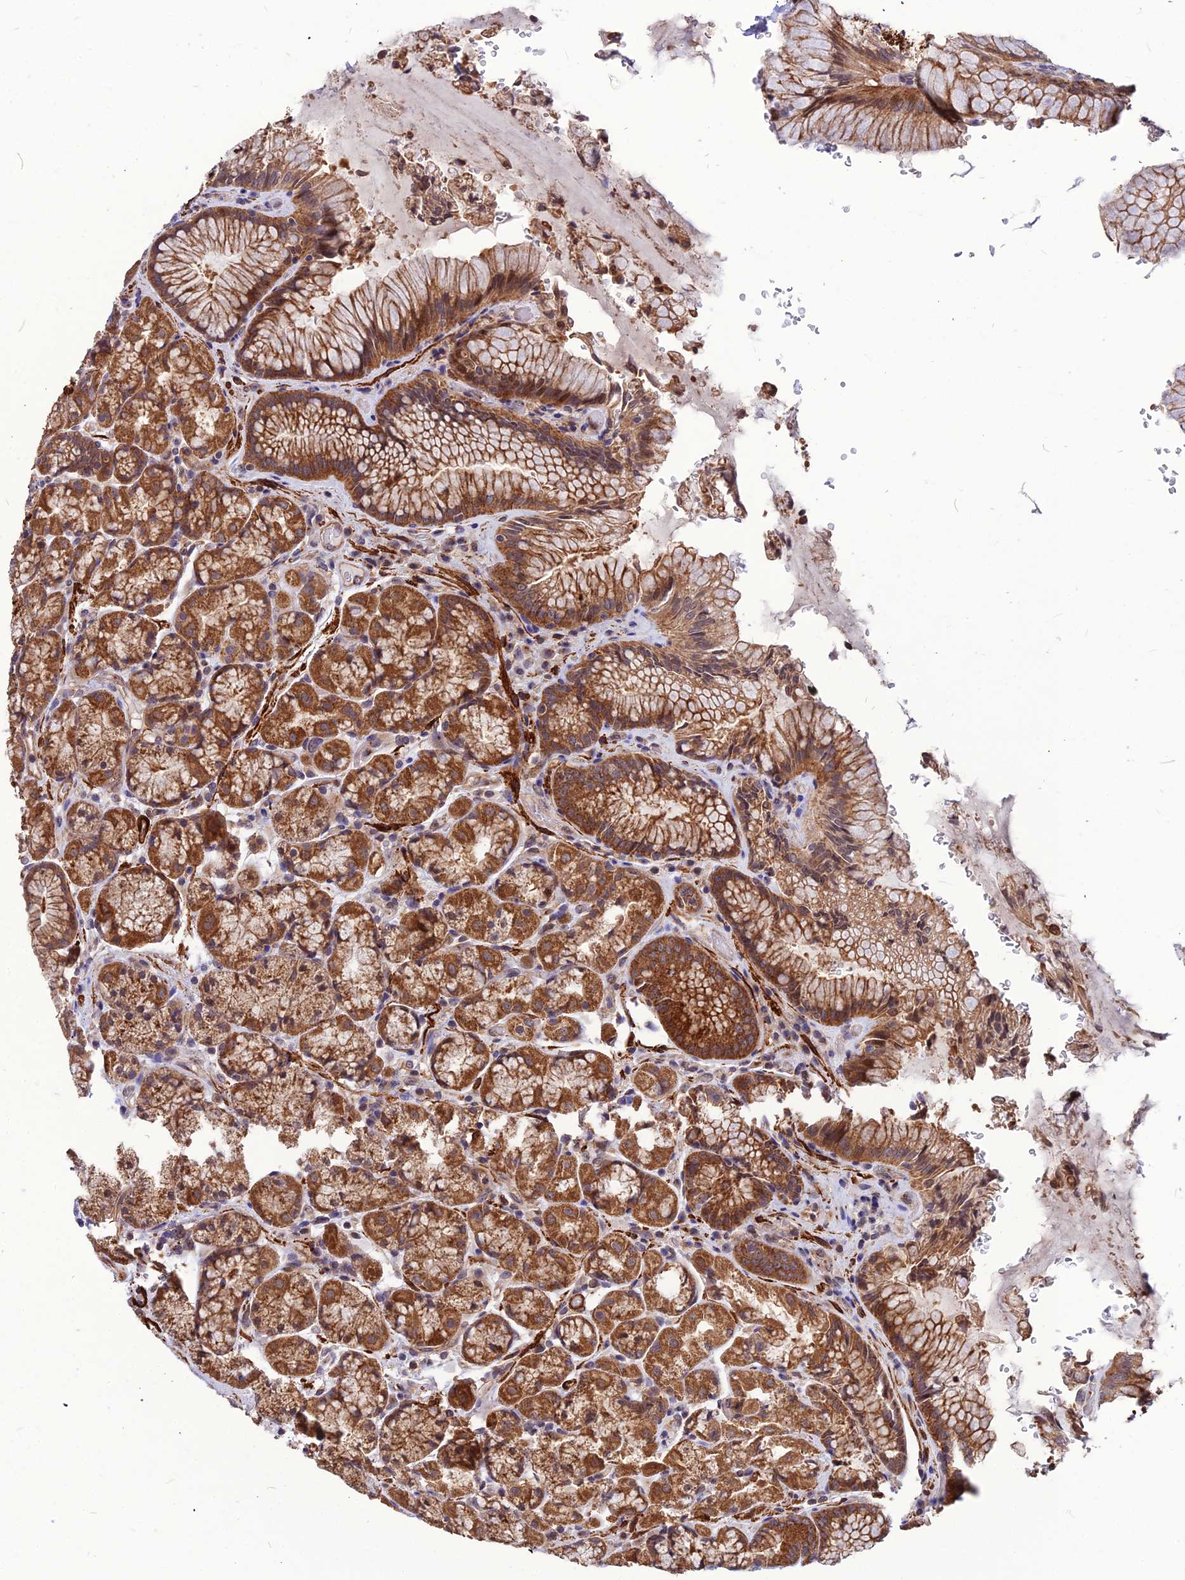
{"staining": {"intensity": "strong", "quantity": ">75%", "location": "cytoplasmic/membranous"}, "tissue": "stomach", "cell_type": "Glandular cells", "image_type": "normal", "snomed": [{"axis": "morphology", "description": "Normal tissue, NOS"}, {"axis": "topography", "description": "Stomach"}], "caption": "Immunohistochemical staining of normal stomach demonstrates high levels of strong cytoplasmic/membranous expression in approximately >75% of glandular cells.", "gene": "LEKR1", "patient": {"sex": "male", "age": 63}}